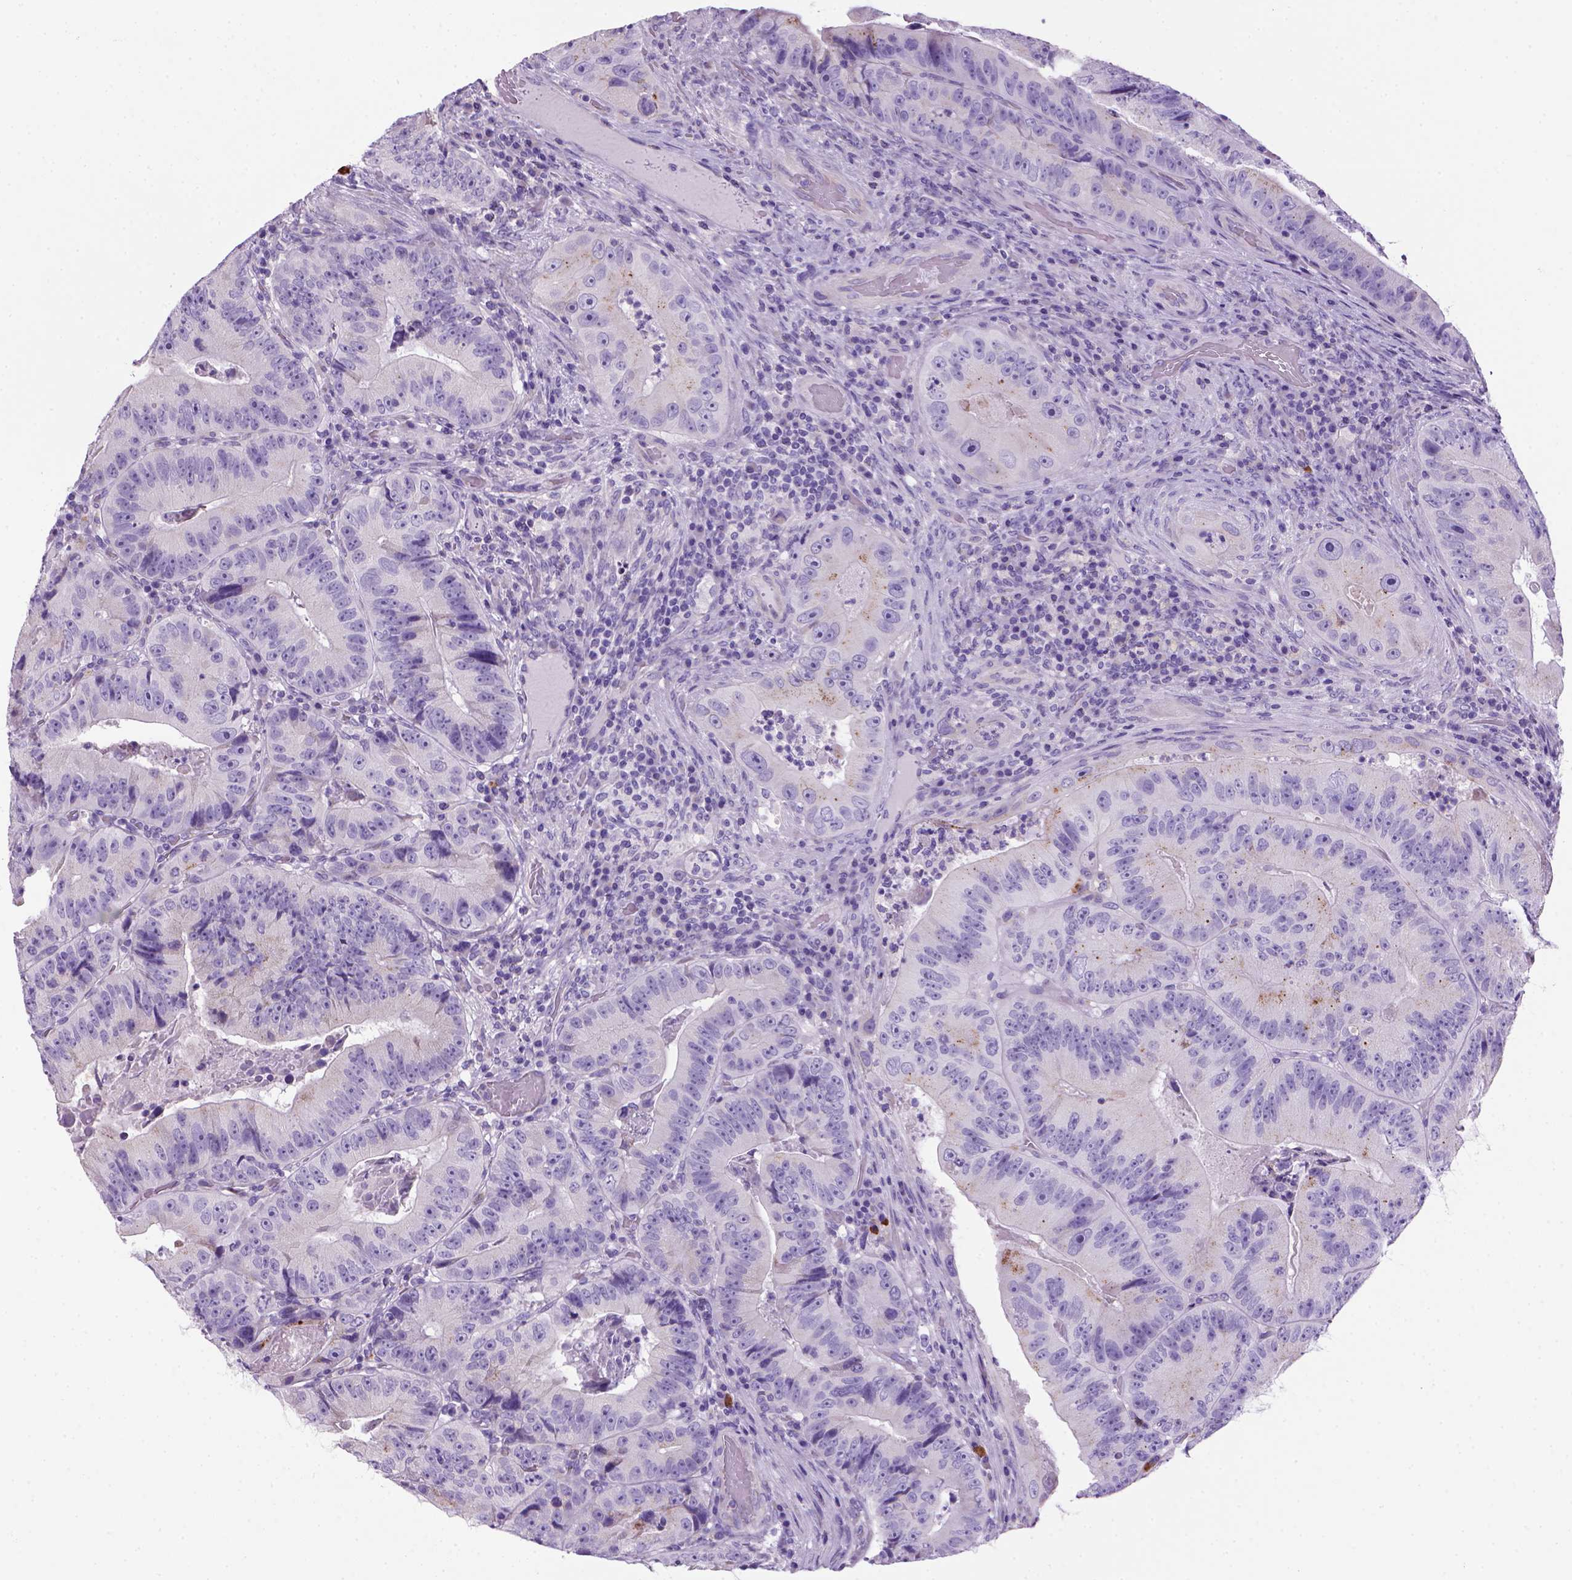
{"staining": {"intensity": "negative", "quantity": "none", "location": "none"}, "tissue": "colorectal cancer", "cell_type": "Tumor cells", "image_type": "cancer", "snomed": [{"axis": "morphology", "description": "Adenocarcinoma, NOS"}, {"axis": "topography", "description": "Colon"}], "caption": "The histopathology image shows no staining of tumor cells in adenocarcinoma (colorectal).", "gene": "ARHGEF33", "patient": {"sex": "female", "age": 86}}